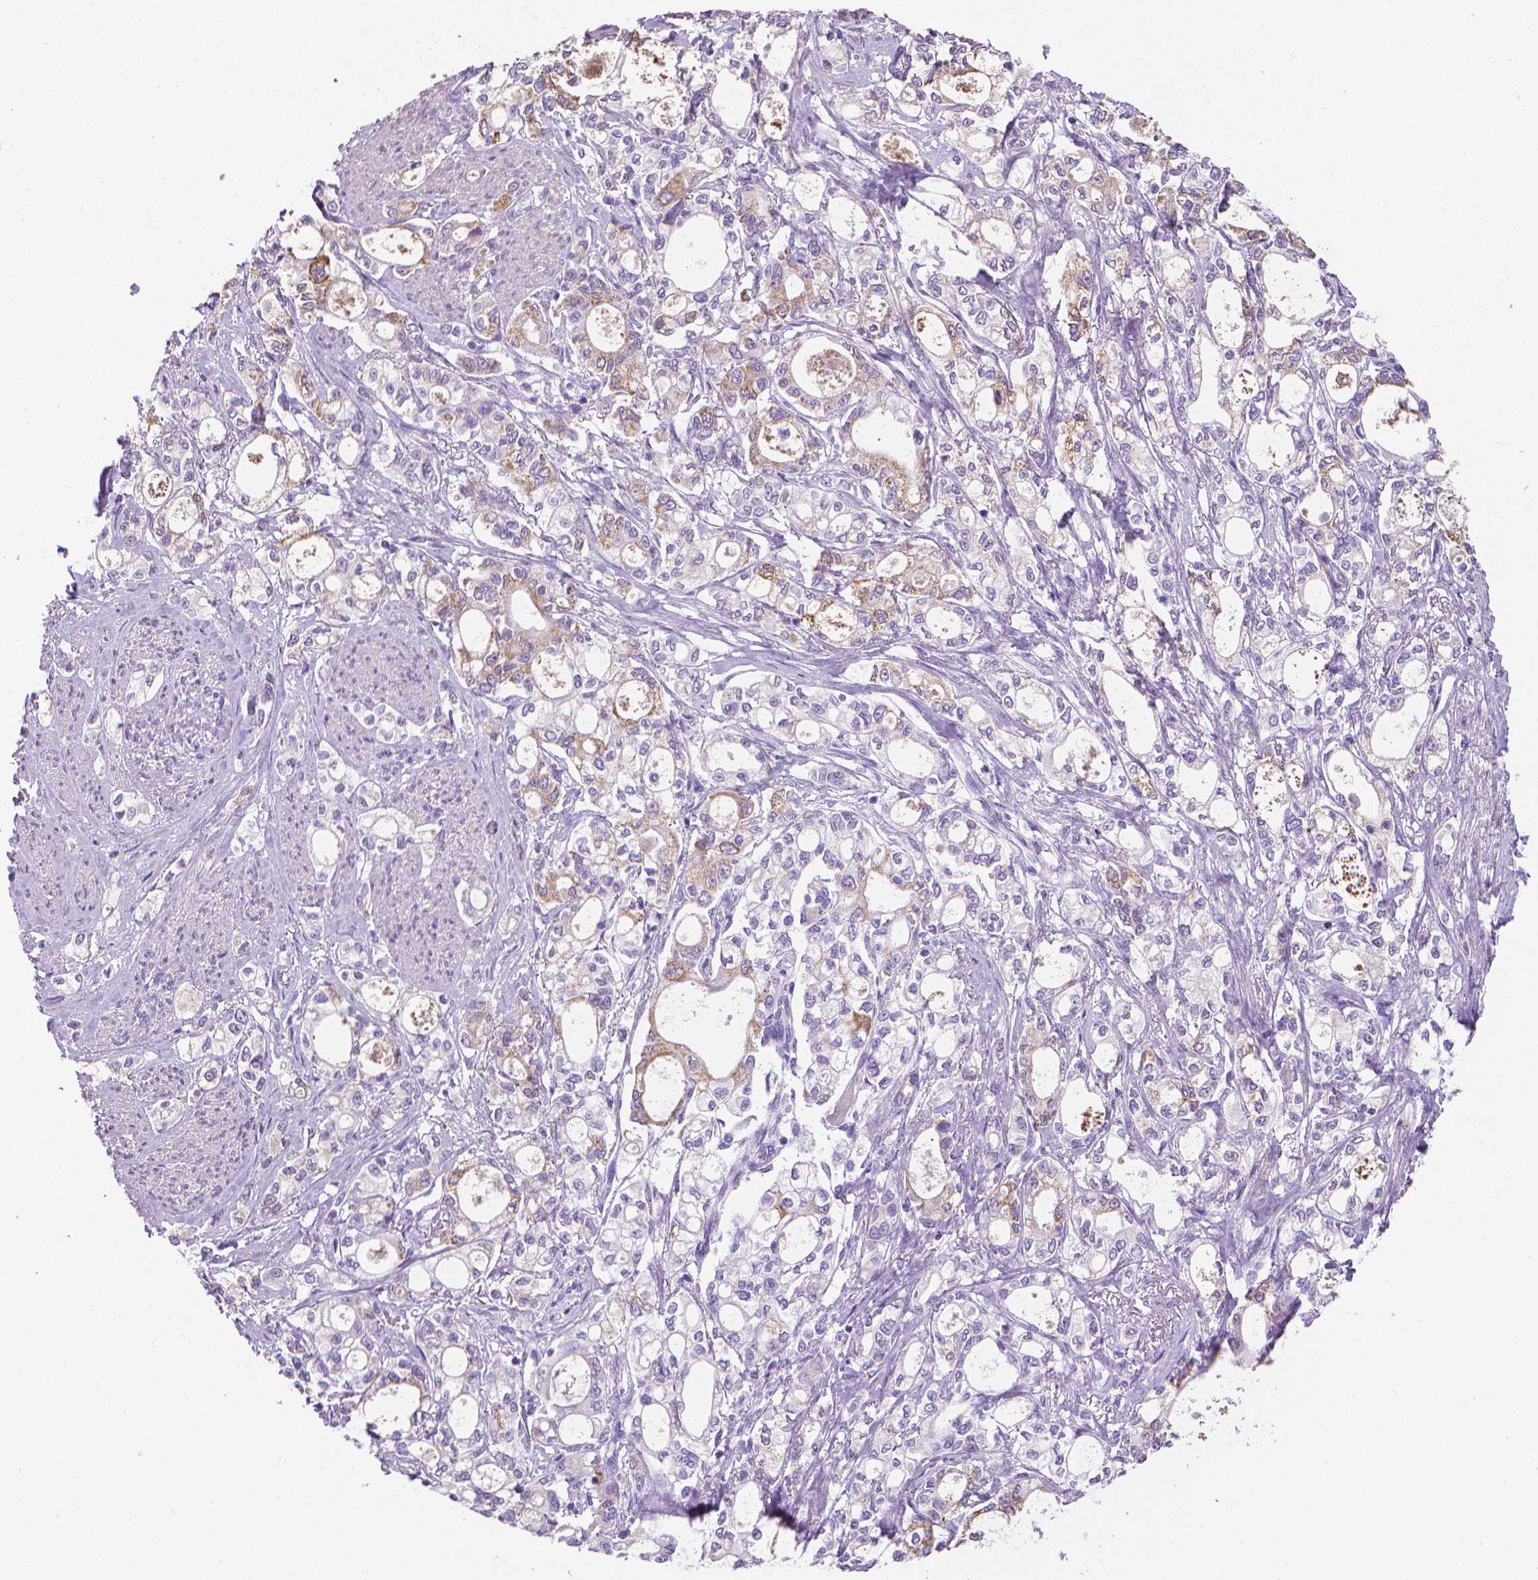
{"staining": {"intensity": "weak", "quantity": "25%-75%", "location": "cytoplasmic/membranous"}, "tissue": "stomach cancer", "cell_type": "Tumor cells", "image_type": "cancer", "snomed": [{"axis": "morphology", "description": "Adenocarcinoma, NOS"}, {"axis": "topography", "description": "Stomach"}], "caption": "A brown stain labels weak cytoplasmic/membranous staining of a protein in human adenocarcinoma (stomach) tumor cells.", "gene": "PNMA2", "patient": {"sex": "male", "age": 63}}